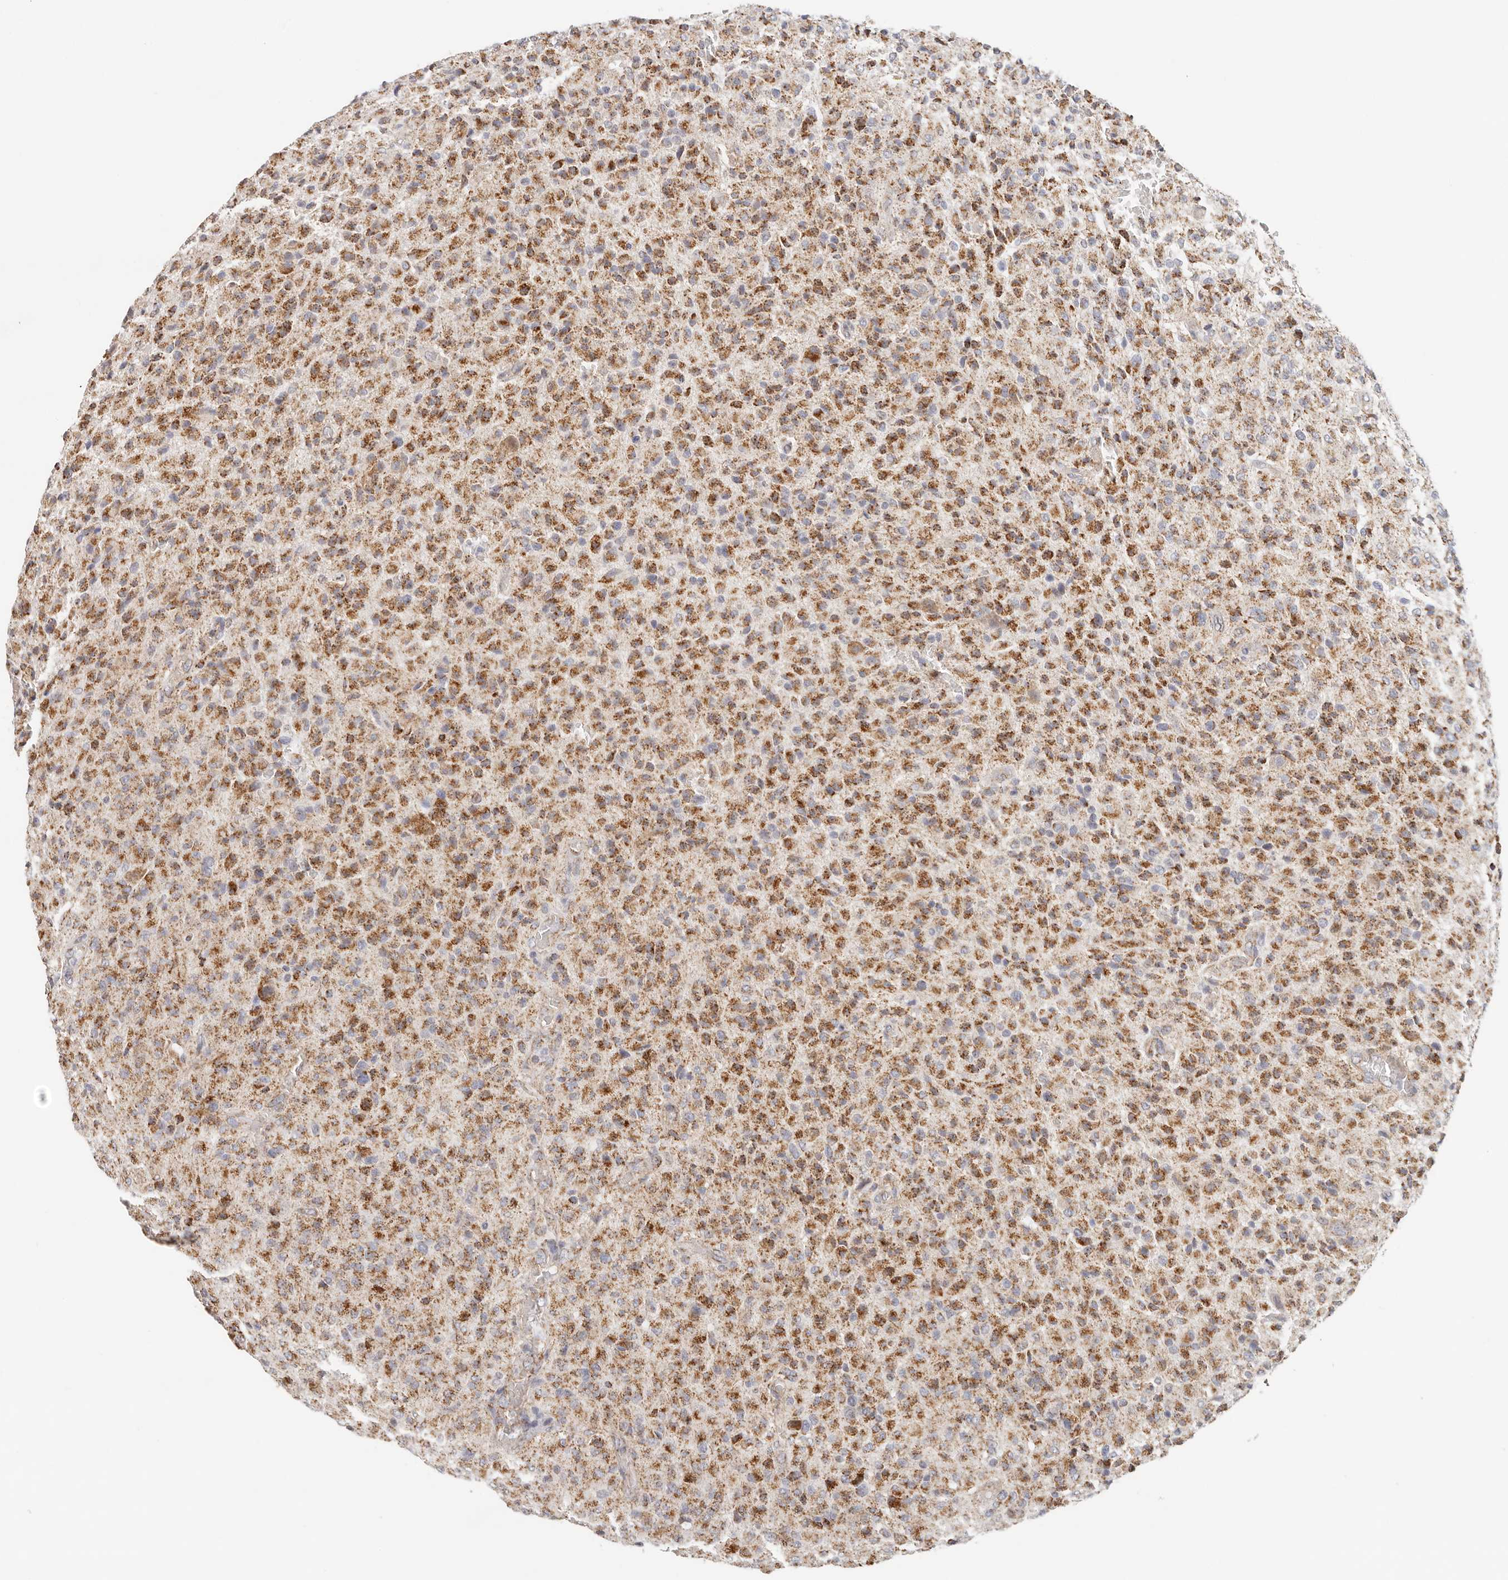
{"staining": {"intensity": "strong", "quantity": ">75%", "location": "cytoplasmic/membranous"}, "tissue": "glioma", "cell_type": "Tumor cells", "image_type": "cancer", "snomed": [{"axis": "morphology", "description": "Glioma, malignant, High grade"}, {"axis": "topography", "description": "Brain"}], "caption": "Immunohistochemical staining of human glioma displays strong cytoplasmic/membranous protein positivity in approximately >75% of tumor cells.", "gene": "AFDN", "patient": {"sex": "female", "age": 57}}